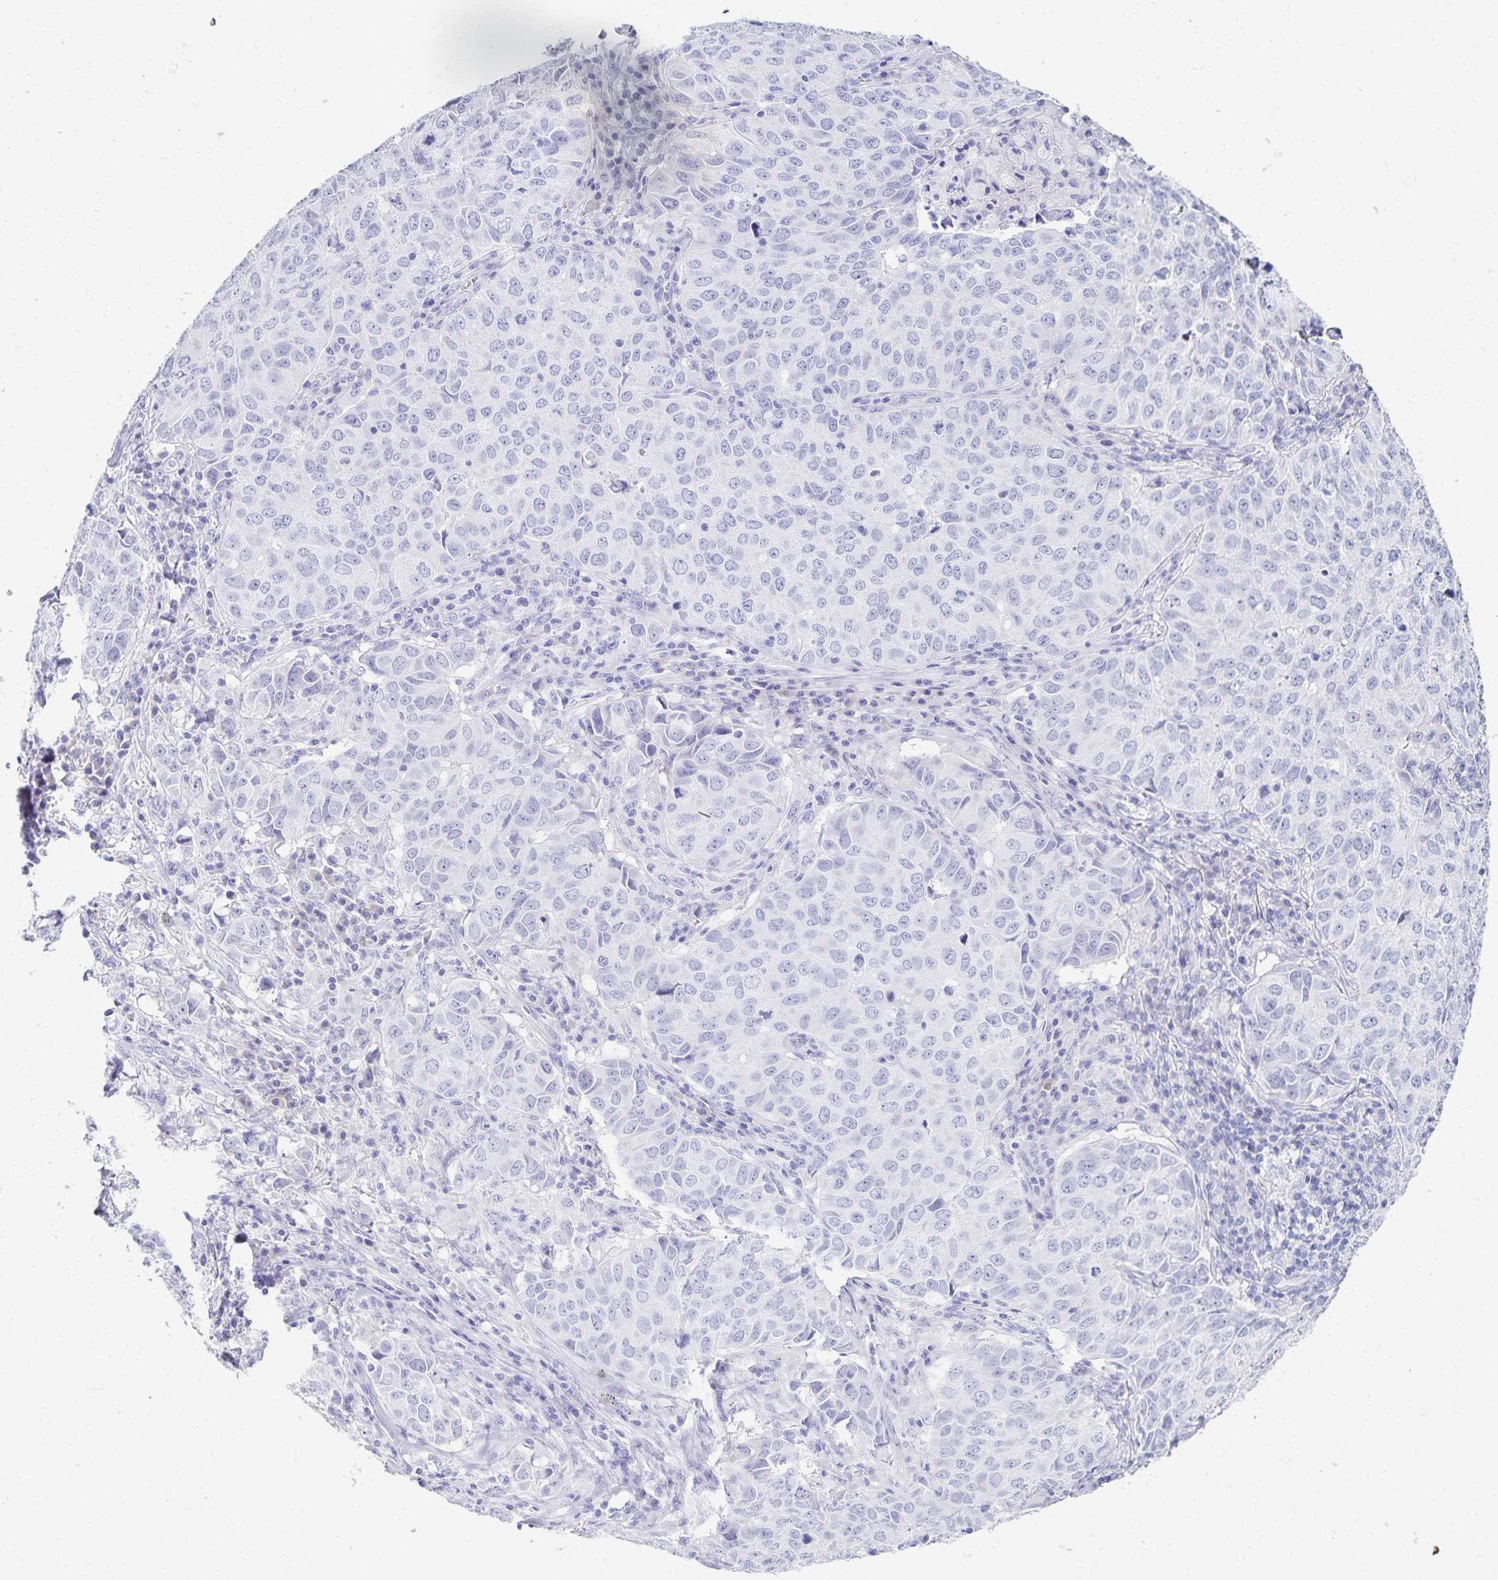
{"staining": {"intensity": "negative", "quantity": "none", "location": "none"}, "tissue": "lung cancer", "cell_type": "Tumor cells", "image_type": "cancer", "snomed": [{"axis": "morphology", "description": "Adenocarcinoma, NOS"}, {"axis": "topography", "description": "Lung"}], "caption": "An IHC image of lung cancer (adenocarcinoma) is shown. There is no staining in tumor cells of lung cancer (adenocarcinoma).", "gene": "C2orf50", "patient": {"sex": "female", "age": 50}}